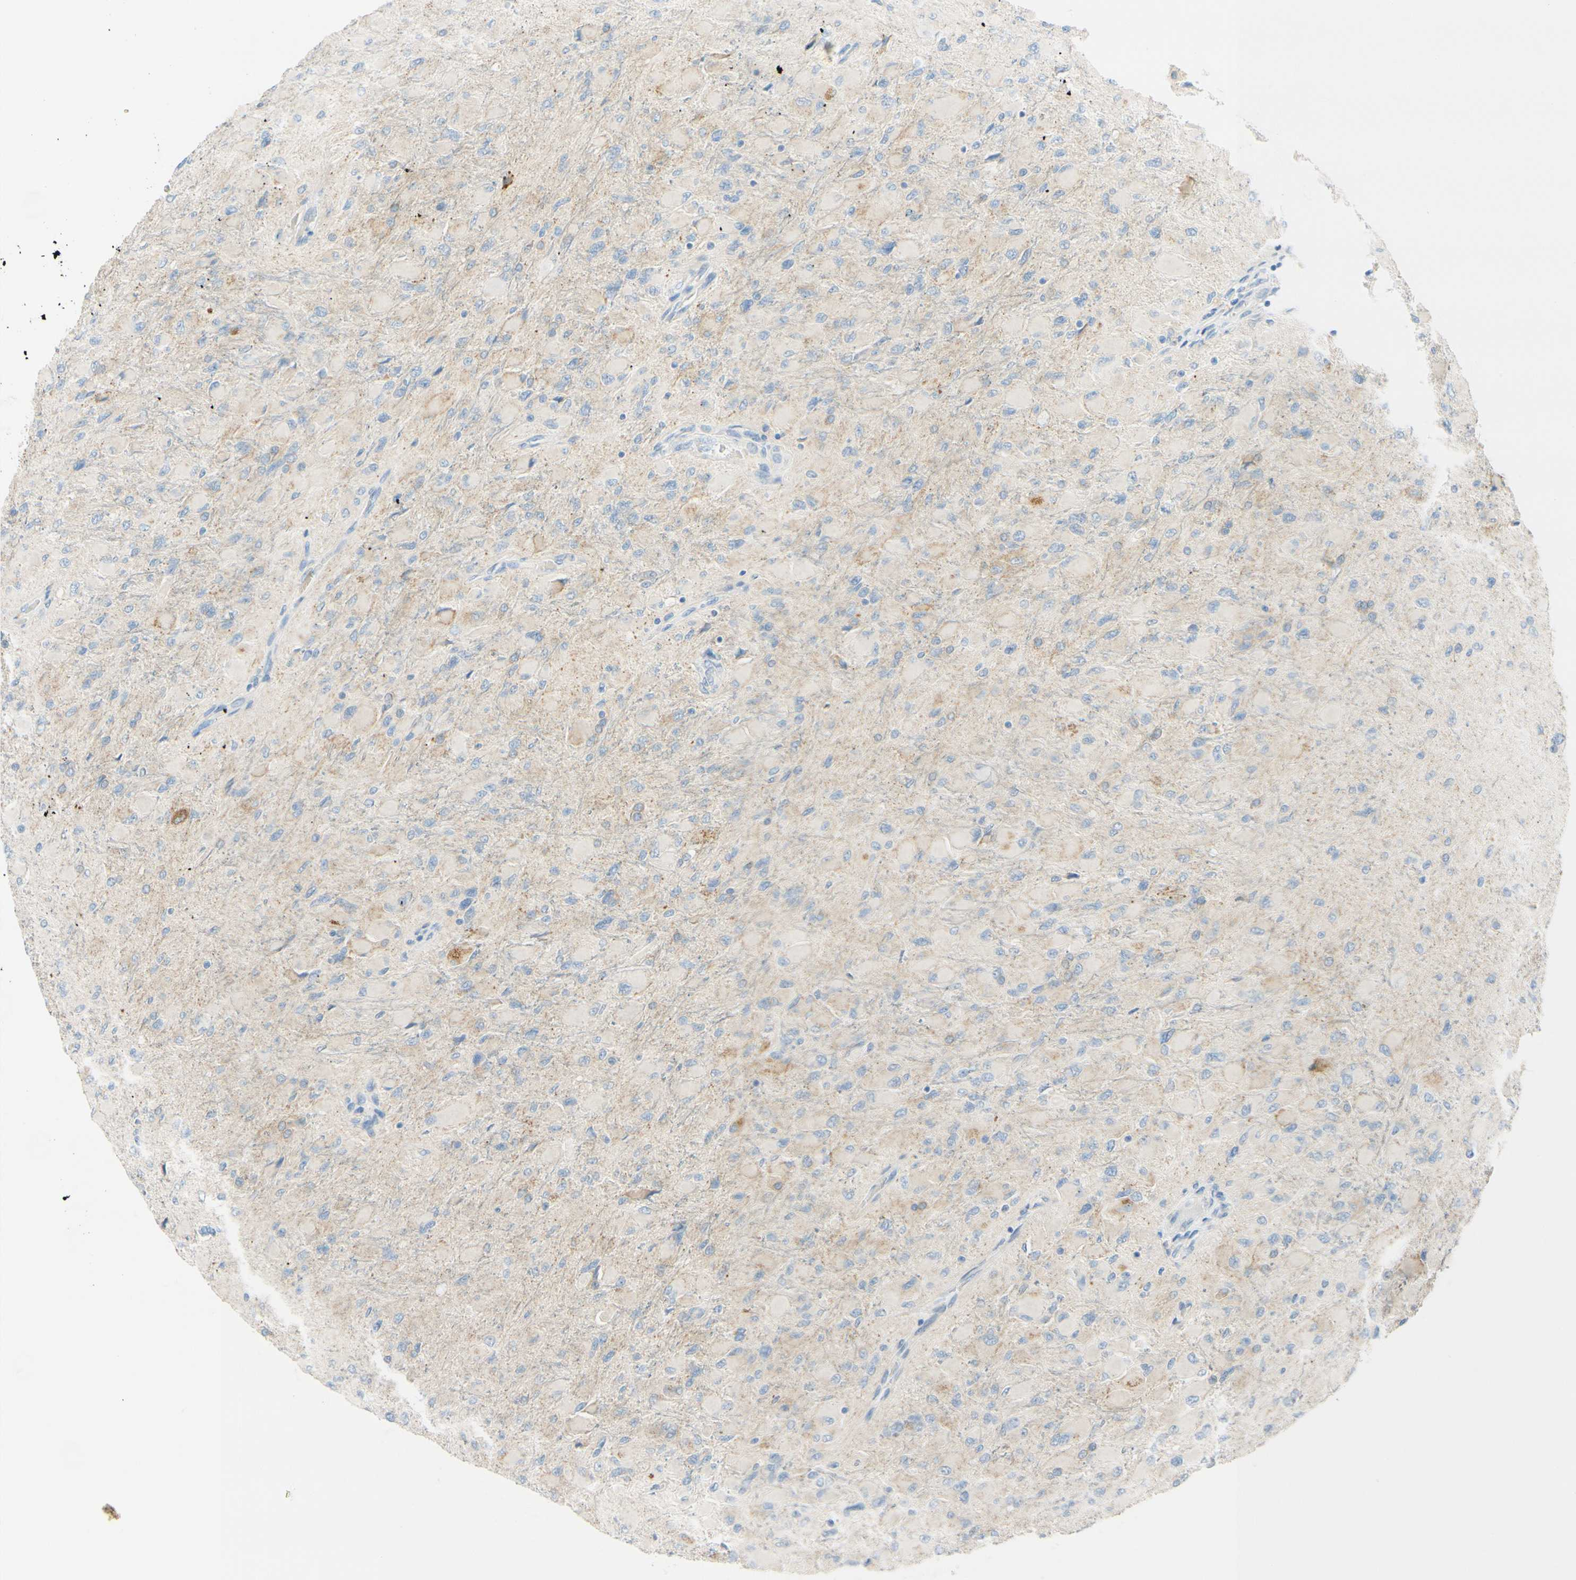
{"staining": {"intensity": "weak", "quantity": "<25%", "location": "cytoplasmic/membranous"}, "tissue": "glioma", "cell_type": "Tumor cells", "image_type": "cancer", "snomed": [{"axis": "morphology", "description": "Glioma, malignant, High grade"}, {"axis": "topography", "description": "Cerebral cortex"}], "caption": "Photomicrograph shows no significant protein staining in tumor cells of glioma. The staining was performed using DAB to visualize the protein expression in brown, while the nuclei were stained in blue with hematoxylin (Magnification: 20x).", "gene": "GALNT5", "patient": {"sex": "female", "age": 36}}